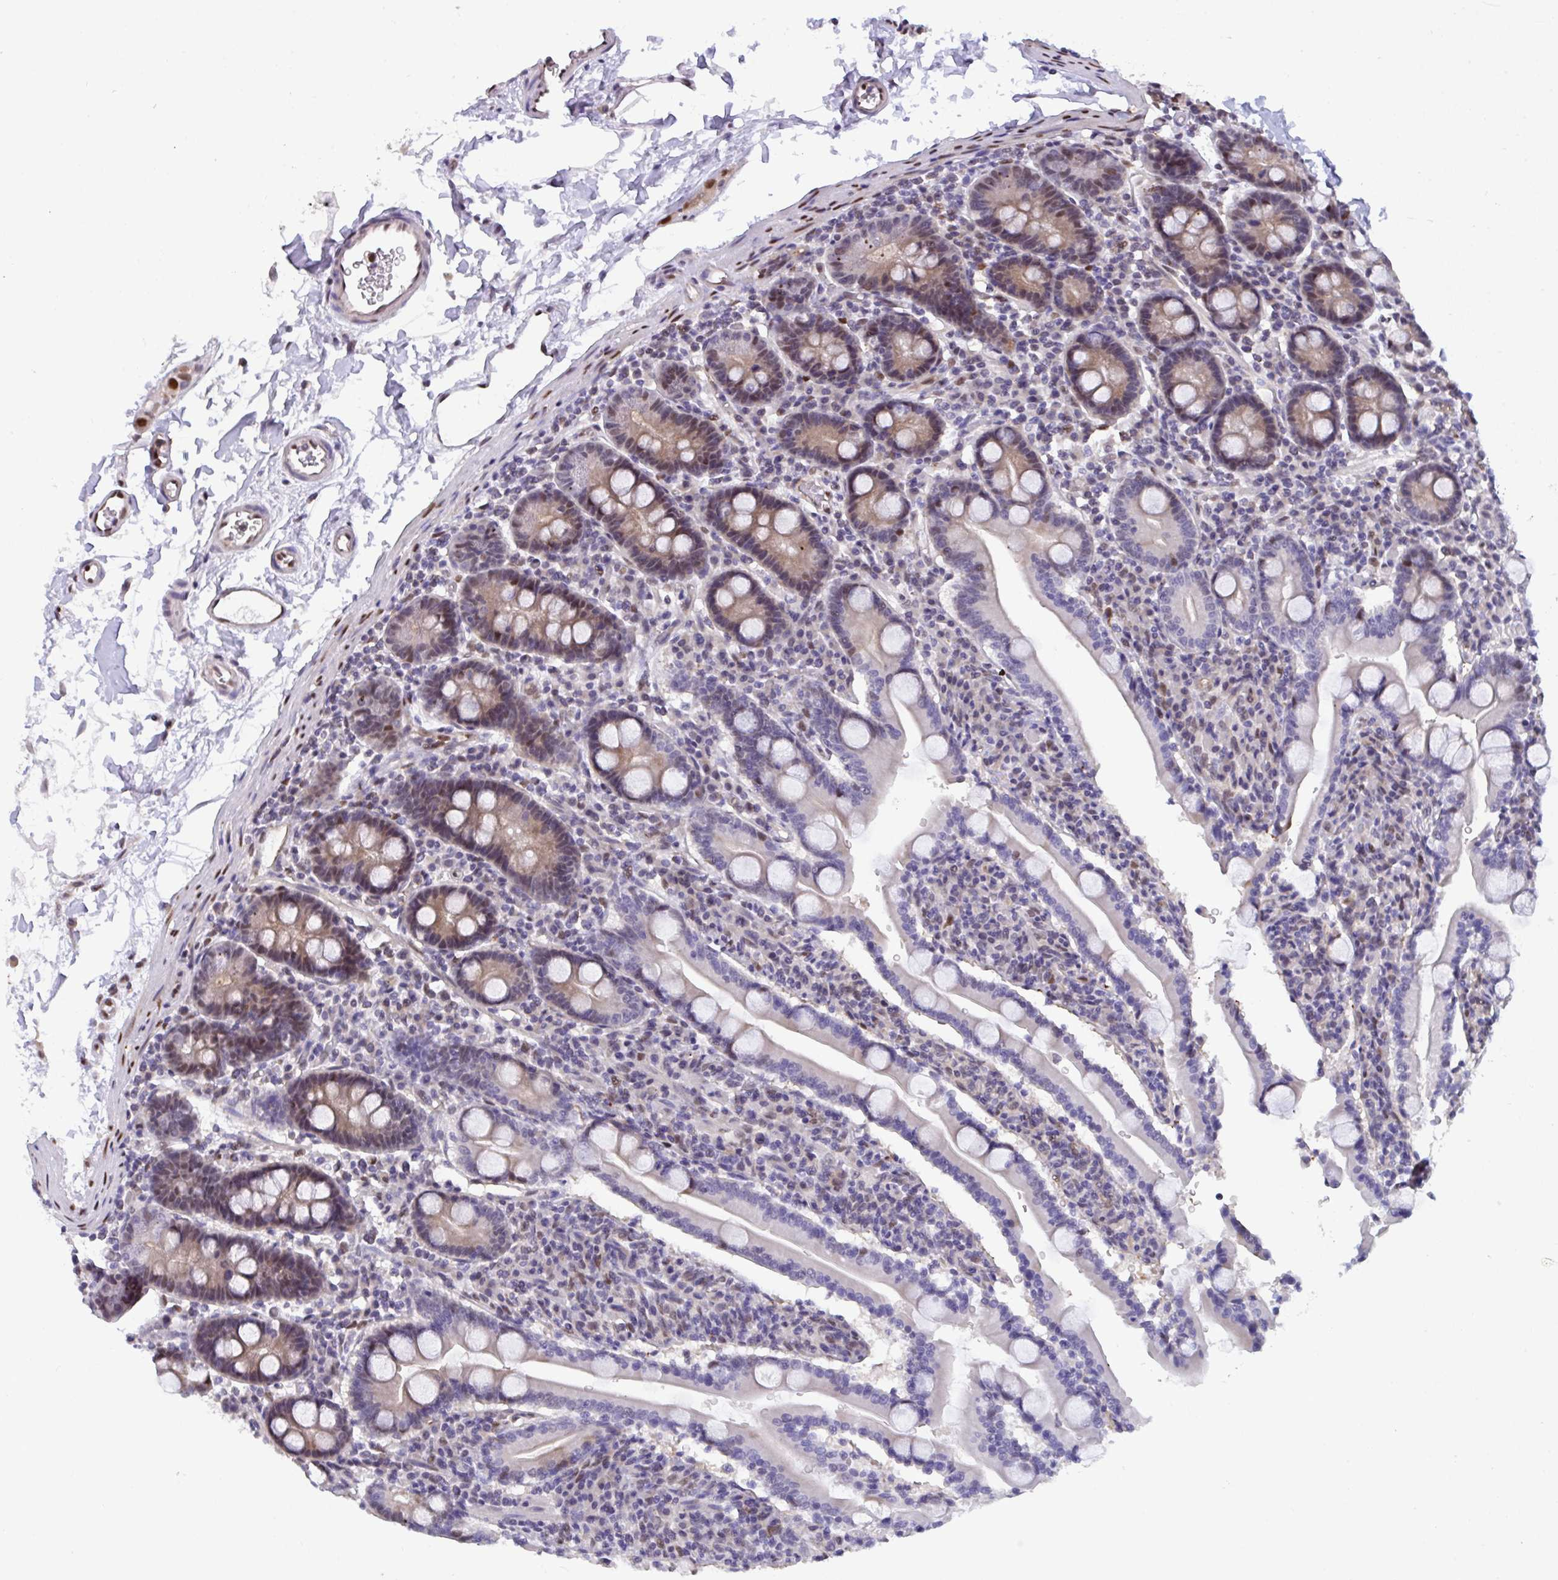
{"staining": {"intensity": "moderate", "quantity": "25%-75%", "location": "cytoplasmic/membranous,nuclear"}, "tissue": "duodenum", "cell_type": "Glandular cells", "image_type": "normal", "snomed": [{"axis": "morphology", "description": "Normal tissue, NOS"}, {"axis": "topography", "description": "Duodenum"}], "caption": "High-power microscopy captured an immunohistochemistry micrograph of benign duodenum, revealing moderate cytoplasmic/membranous,nuclear positivity in about 25%-75% of glandular cells. The protein is shown in brown color, while the nuclei are stained blue.", "gene": "PELI1", "patient": {"sex": "male", "age": 35}}